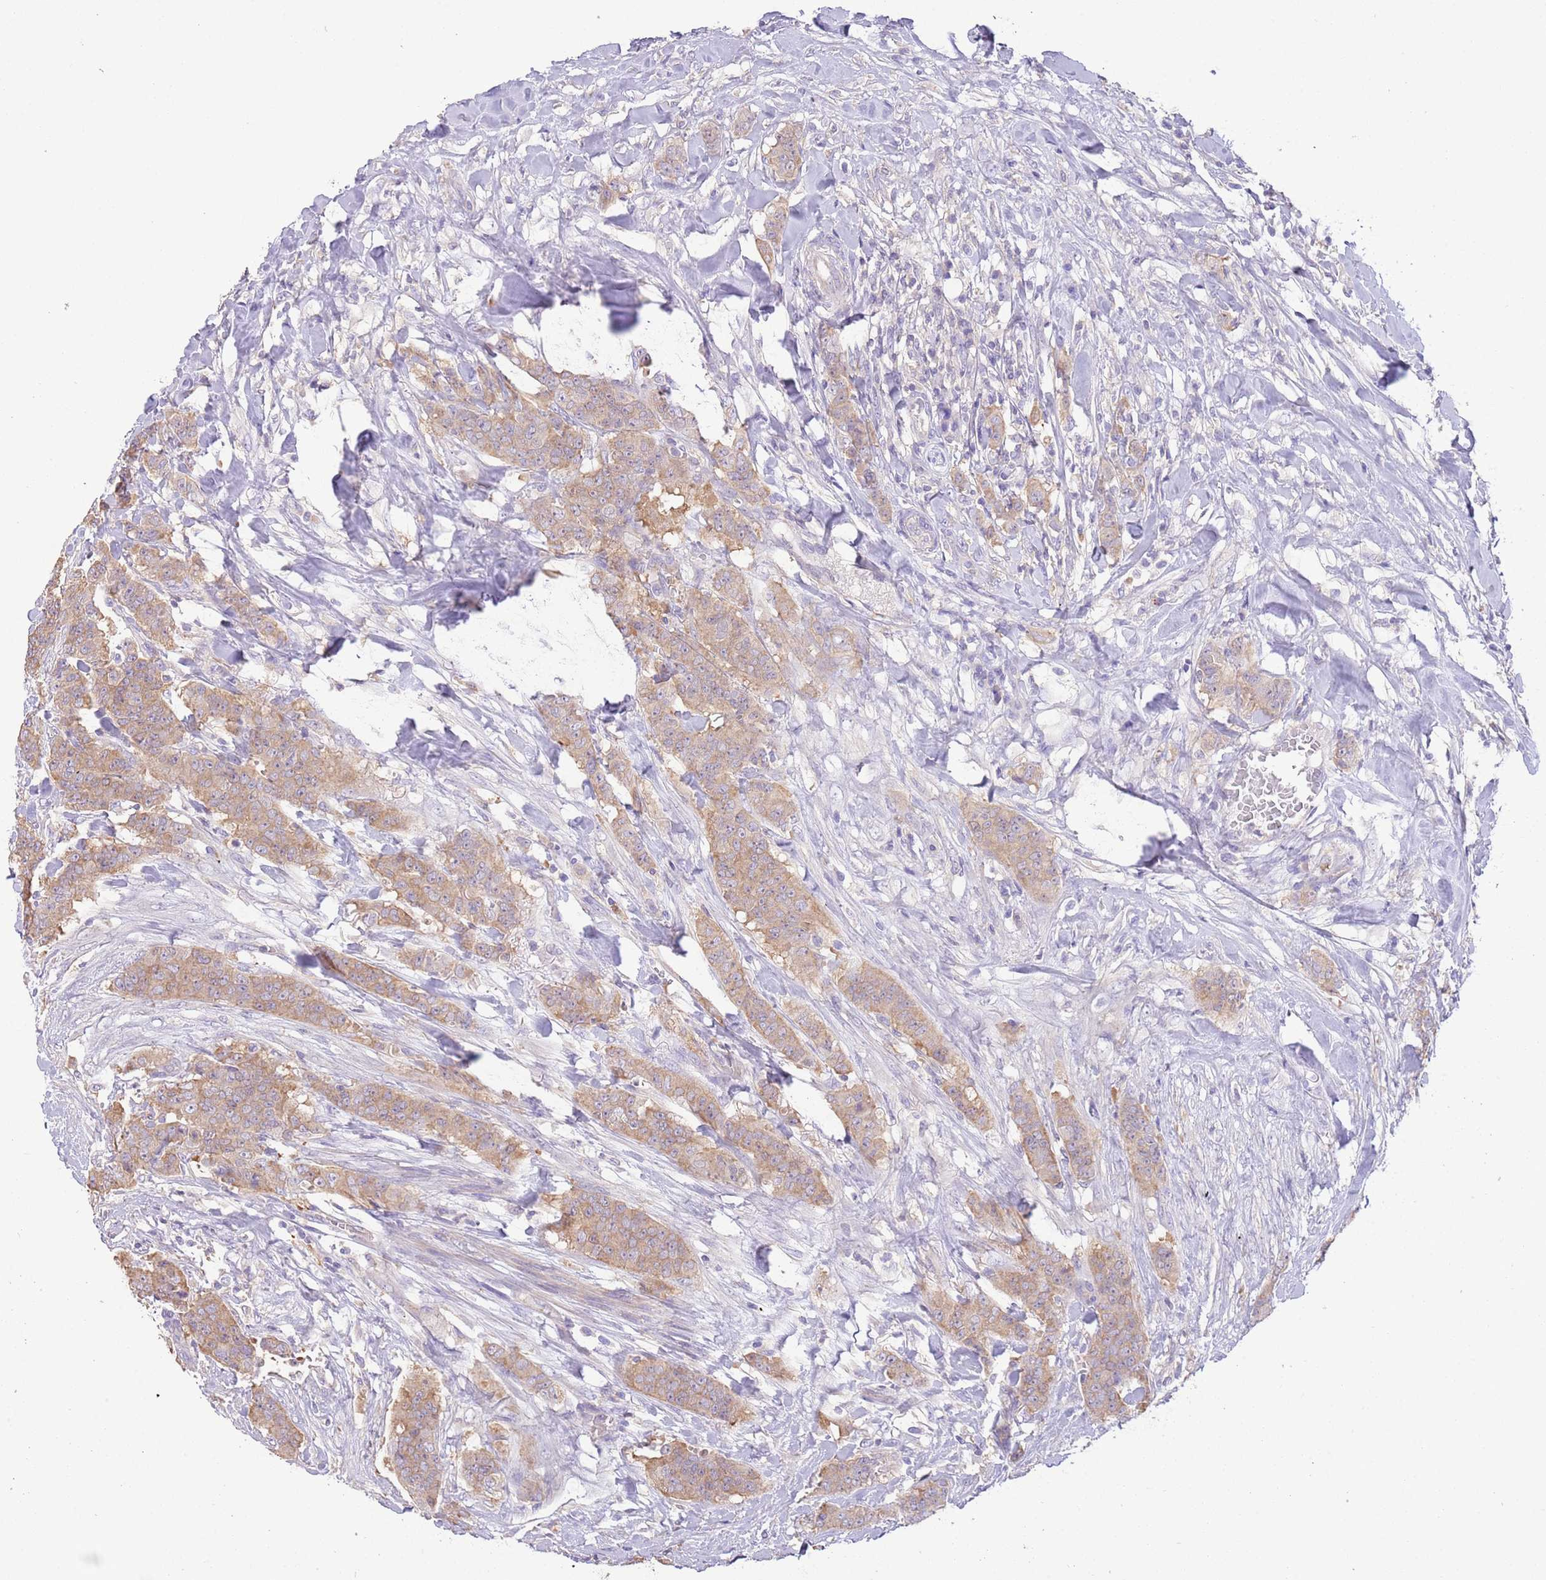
{"staining": {"intensity": "weak", "quantity": ">75%", "location": "cytoplasmic/membranous"}, "tissue": "breast cancer", "cell_type": "Tumor cells", "image_type": "cancer", "snomed": [{"axis": "morphology", "description": "Duct carcinoma"}, {"axis": "topography", "description": "Breast"}], "caption": "Weak cytoplasmic/membranous positivity for a protein is appreciated in about >75% of tumor cells of breast cancer using IHC.", "gene": "SFTPA1", "patient": {"sex": "female", "age": 40}}